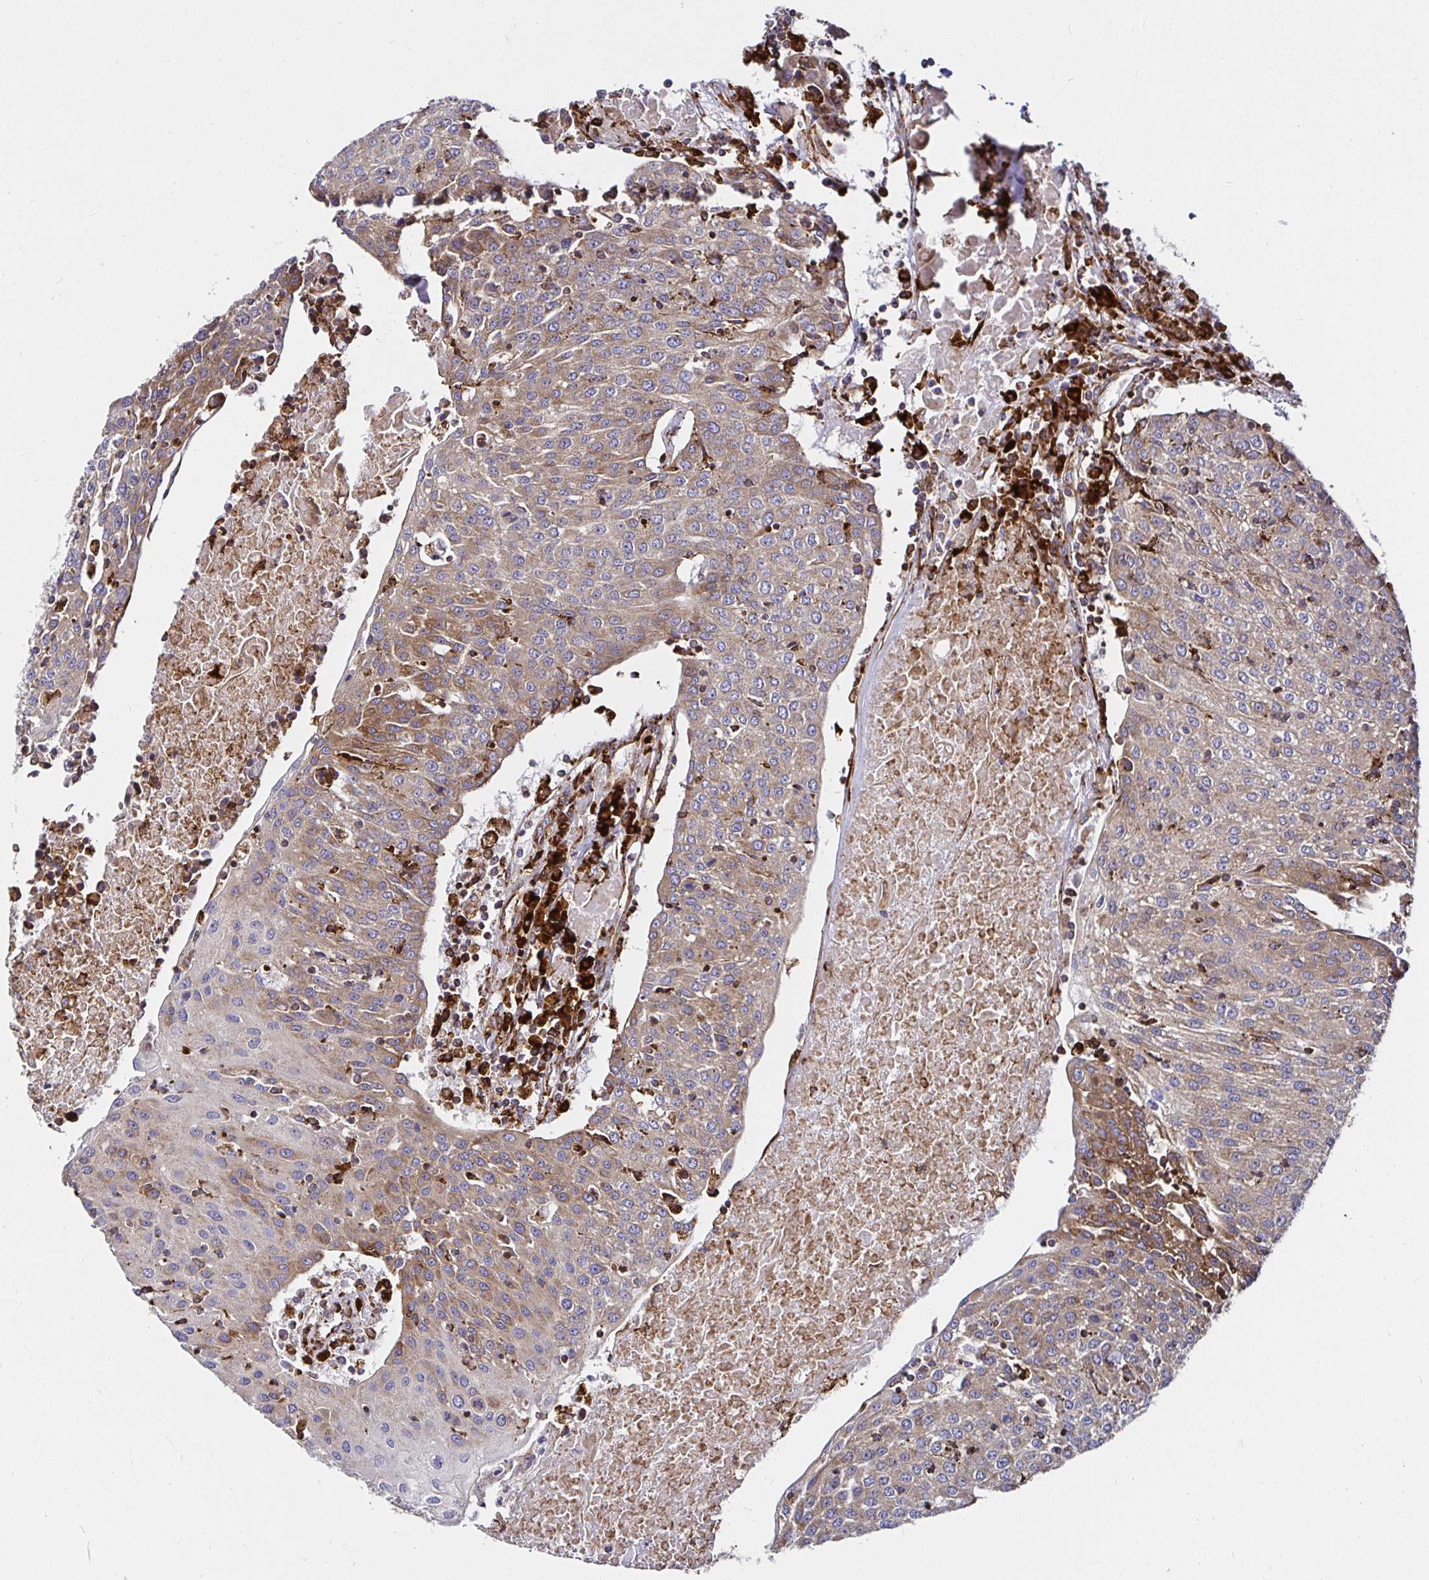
{"staining": {"intensity": "weak", "quantity": ">75%", "location": "cytoplasmic/membranous"}, "tissue": "urothelial cancer", "cell_type": "Tumor cells", "image_type": "cancer", "snomed": [{"axis": "morphology", "description": "Urothelial carcinoma, High grade"}, {"axis": "topography", "description": "Urinary bladder"}], "caption": "A high-resolution photomicrograph shows immunohistochemistry staining of high-grade urothelial carcinoma, which reveals weak cytoplasmic/membranous expression in about >75% of tumor cells.", "gene": "SMYD3", "patient": {"sex": "female", "age": 85}}